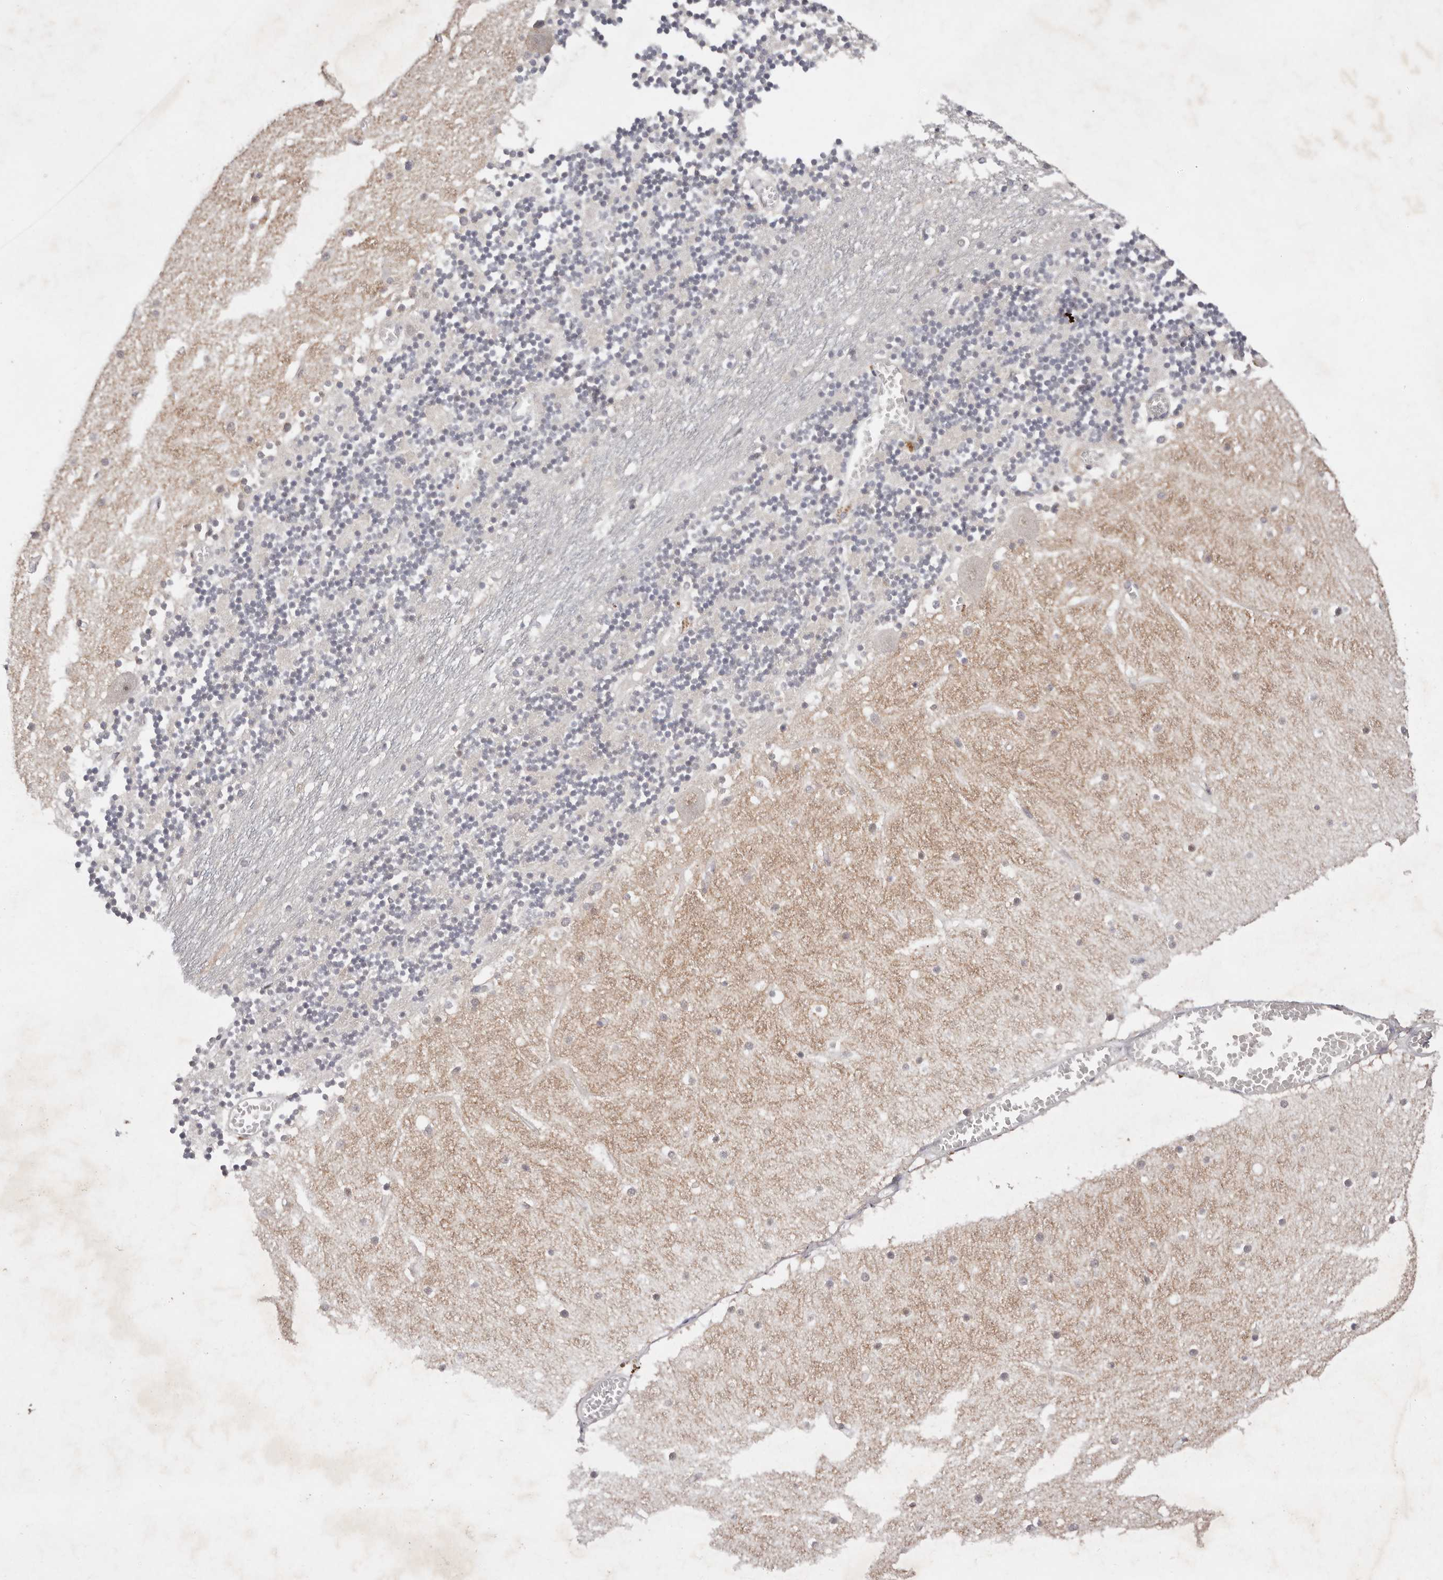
{"staining": {"intensity": "negative", "quantity": "none", "location": "none"}, "tissue": "cerebellum", "cell_type": "Cells in granular layer", "image_type": "normal", "snomed": [{"axis": "morphology", "description": "Normal tissue, NOS"}, {"axis": "topography", "description": "Cerebellum"}], "caption": "An immunohistochemistry histopathology image of unremarkable cerebellum is shown. There is no staining in cells in granular layer of cerebellum. (Brightfield microscopy of DAB (3,3'-diaminobenzidine) immunohistochemistry (IHC) at high magnification).", "gene": "KLF7", "patient": {"sex": "female", "age": 28}}